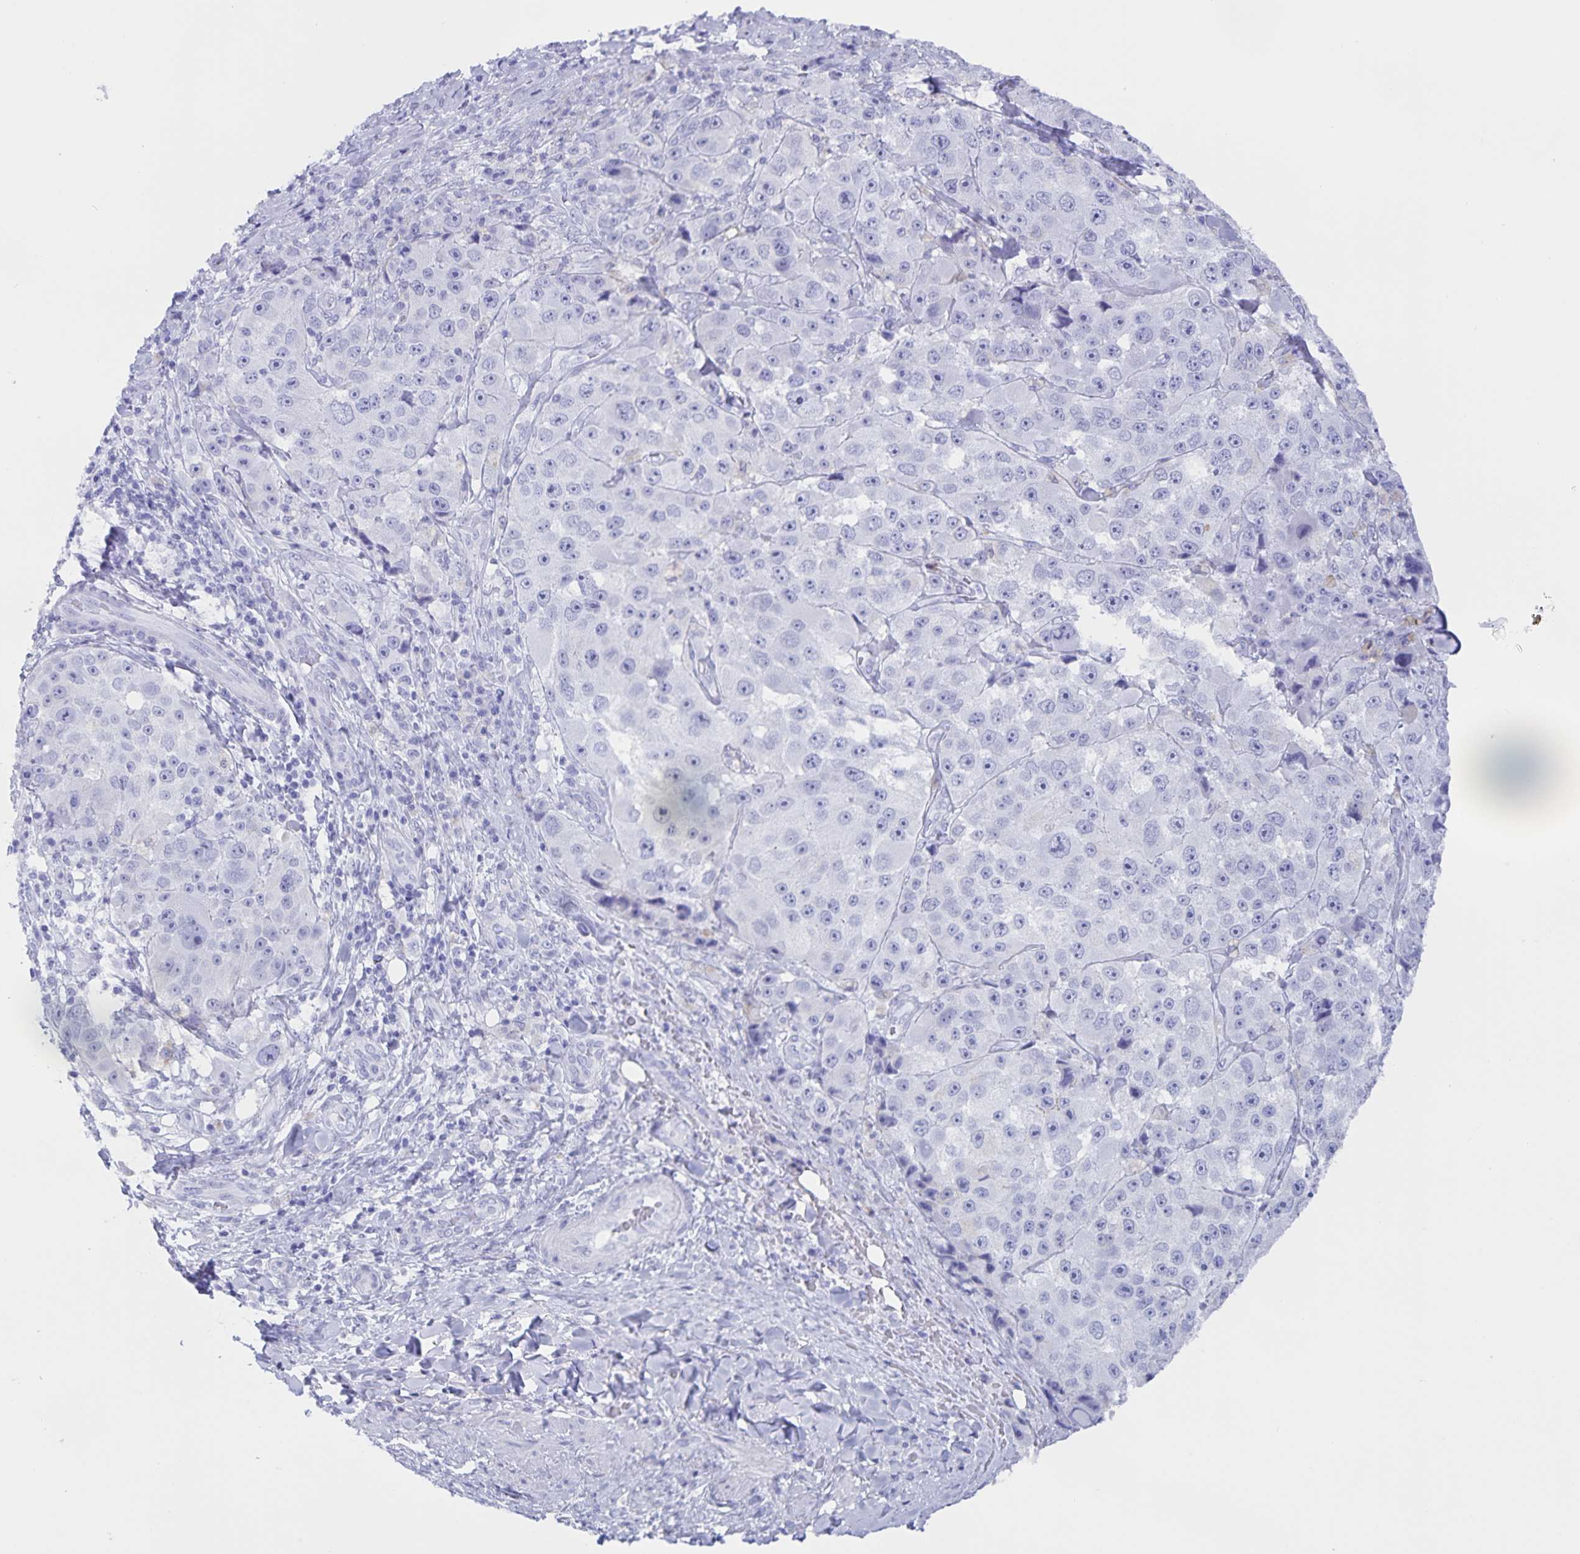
{"staining": {"intensity": "negative", "quantity": "none", "location": "none"}, "tissue": "melanoma", "cell_type": "Tumor cells", "image_type": "cancer", "snomed": [{"axis": "morphology", "description": "Malignant melanoma, Metastatic site"}, {"axis": "topography", "description": "Lymph node"}], "caption": "Malignant melanoma (metastatic site) was stained to show a protein in brown. There is no significant staining in tumor cells.", "gene": "AQP4", "patient": {"sex": "male", "age": 62}}